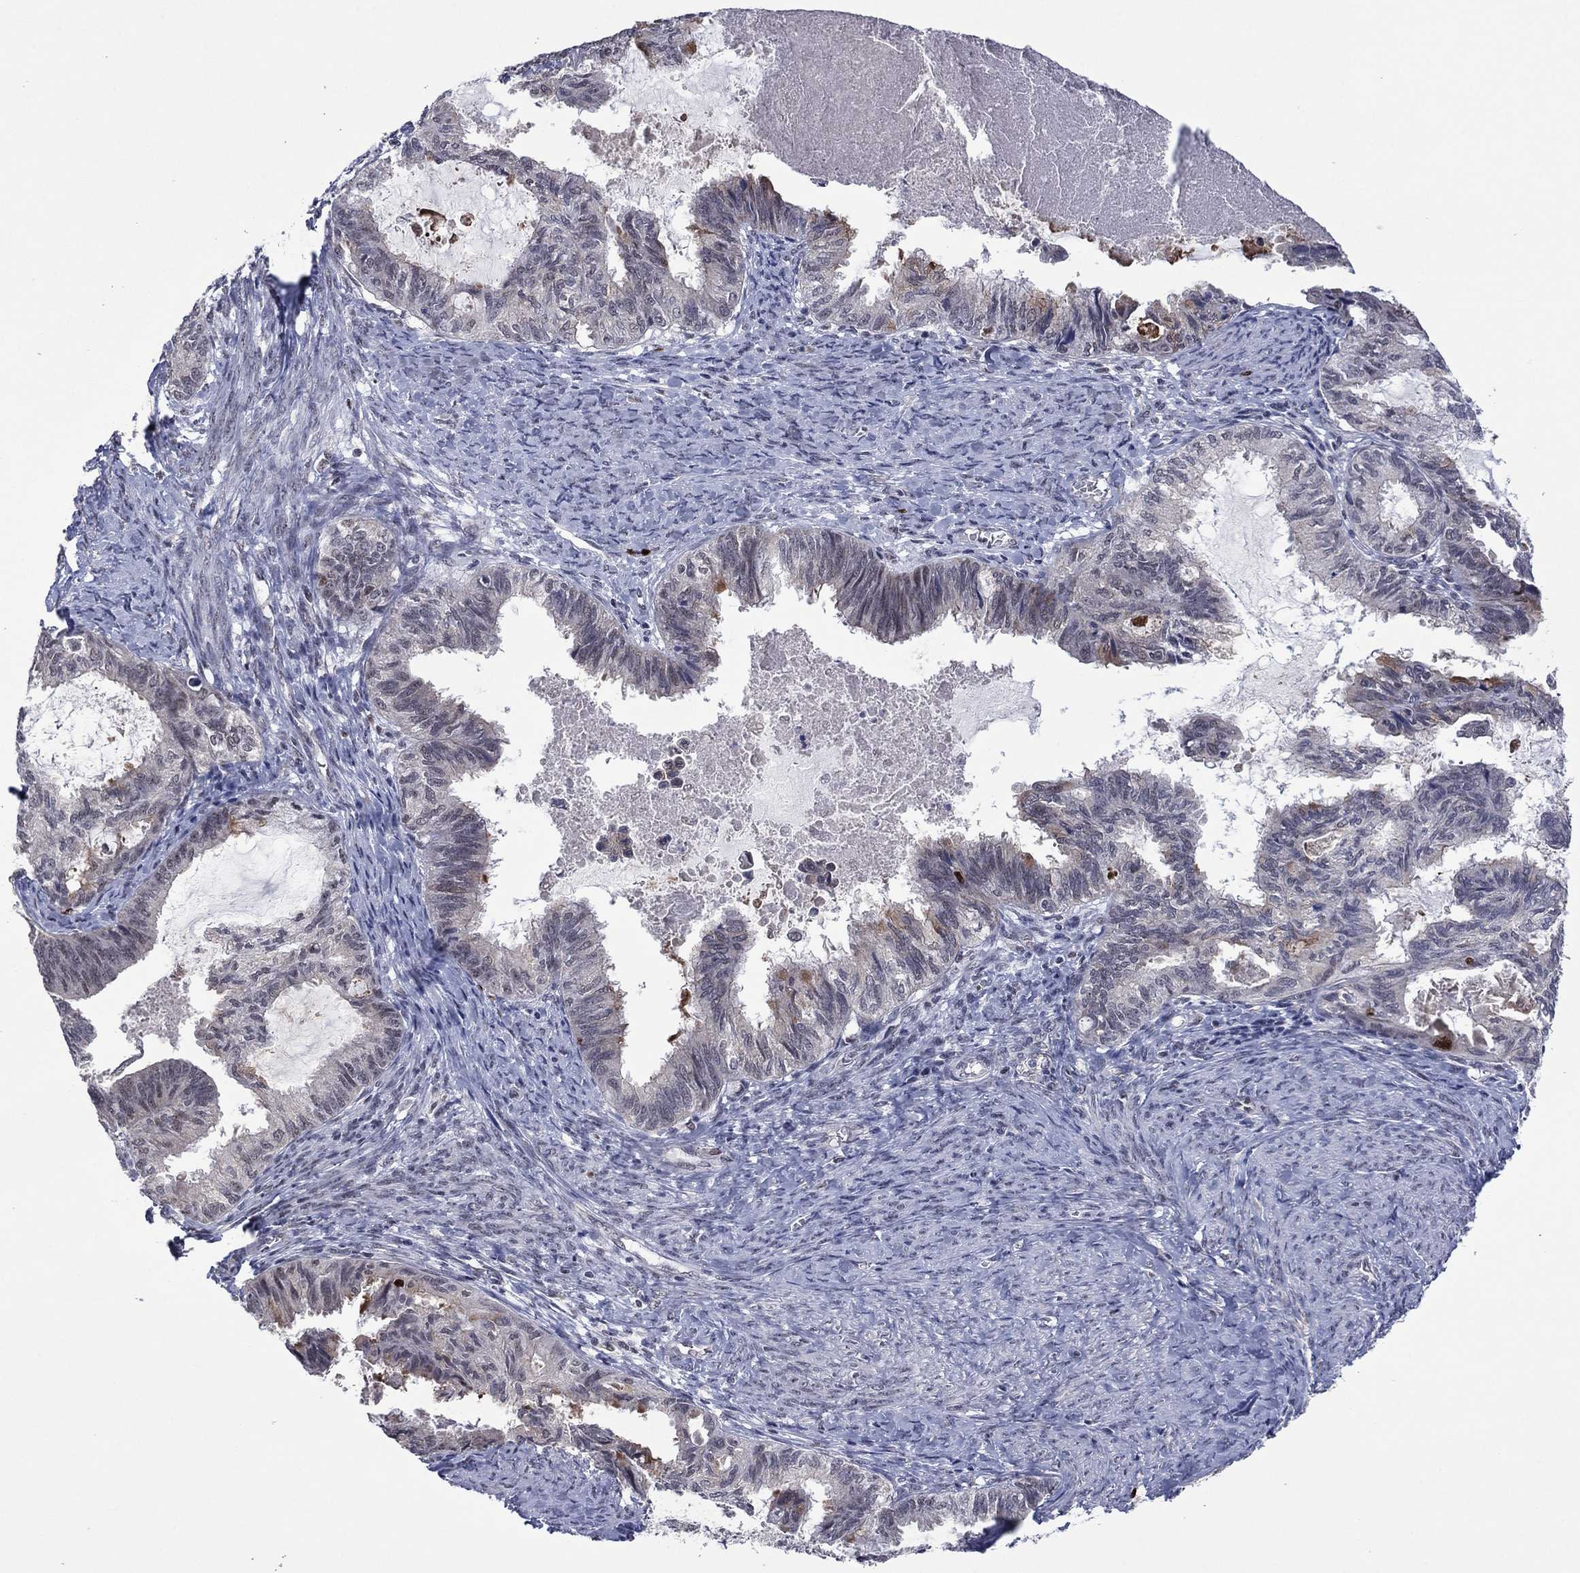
{"staining": {"intensity": "negative", "quantity": "none", "location": "none"}, "tissue": "endometrial cancer", "cell_type": "Tumor cells", "image_type": "cancer", "snomed": [{"axis": "morphology", "description": "Adenocarcinoma, NOS"}, {"axis": "topography", "description": "Endometrium"}], "caption": "Immunohistochemistry histopathology image of neoplastic tissue: endometrial cancer (adenocarcinoma) stained with DAB displays no significant protein staining in tumor cells.", "gene": "CDCA5", "patient": {"sex": "female", "age": 86}}